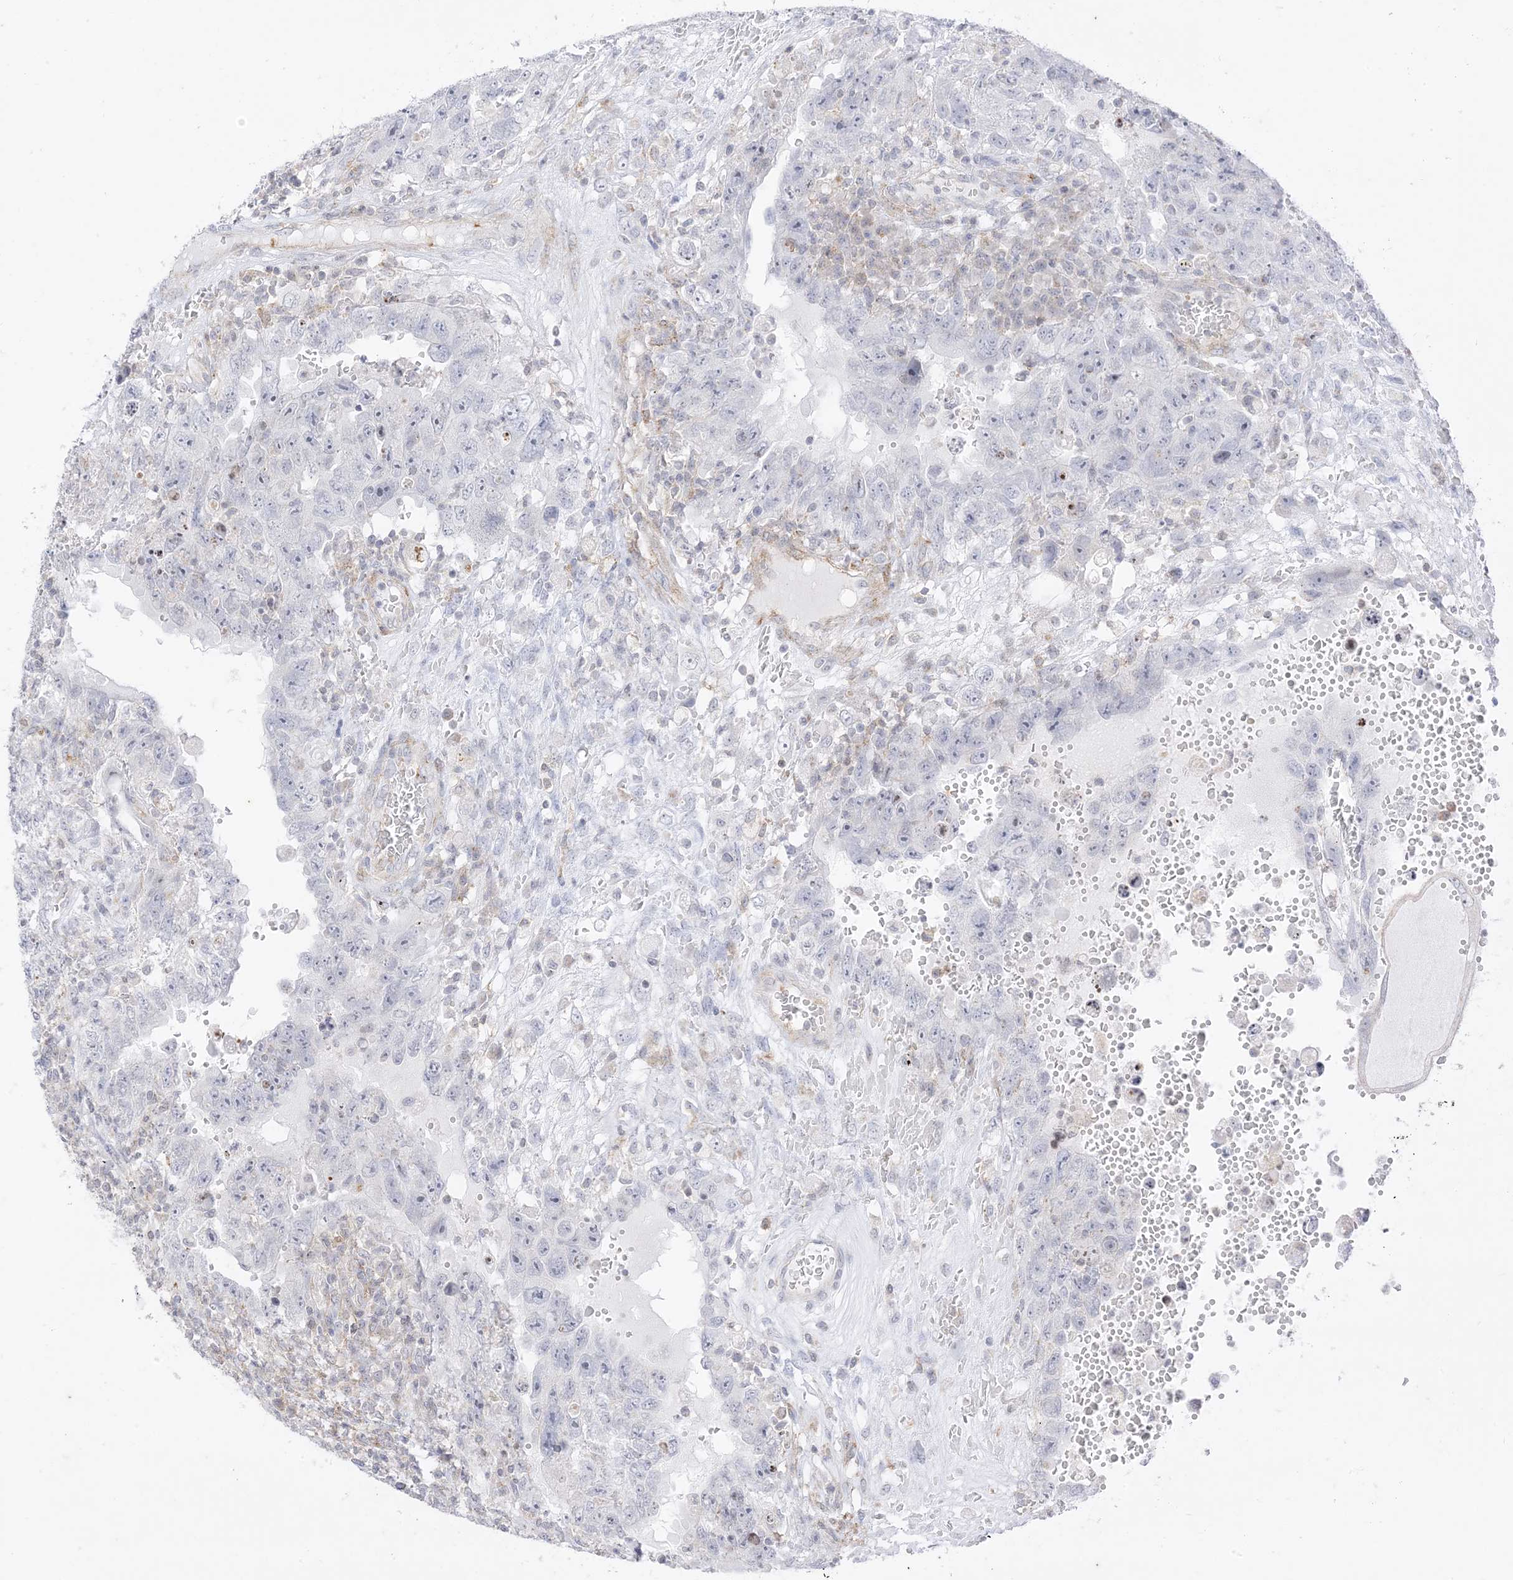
{"staining": {"intensity": "negative", "quantity": "none", "location": "none"}, "tissue": "testis cancer", "cell_type": "Tumor cells", "image_type": "cancer", "snomed": [{"axis": "morphology", "description": "Carcinoma, Embryonal, NOS"}, {"axis": "topography", "description": "Testis"}], "caption": "Immunohistochemical staining of human embryonal carcinoma (testis) displays no significant staining in tumor cells. The staining was performed using DAB to visualize the protein expression in brown, while the nuclei were stained in blue with hematoxylin (Magnification: 20x).", "gene": "RAC1", "patient": {"sex": "male", "age": 26}}